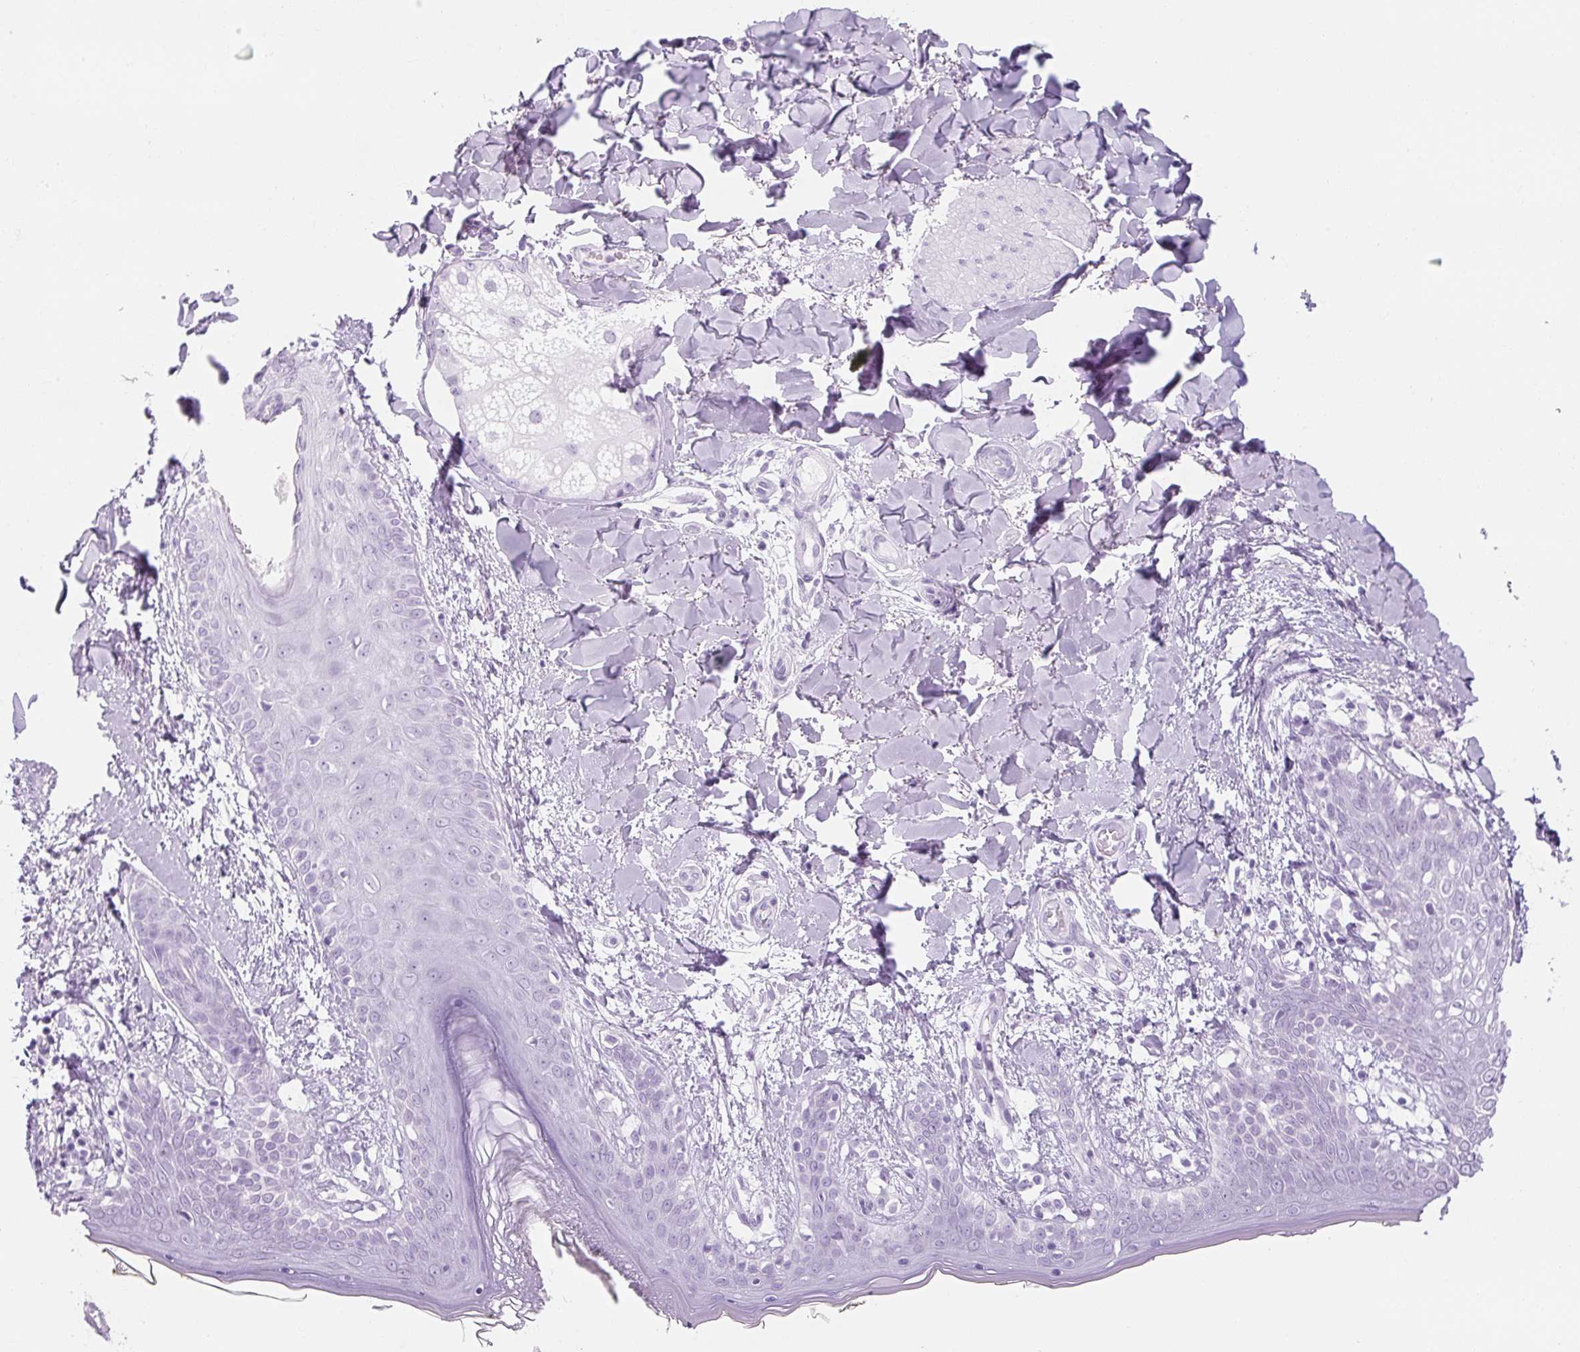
{"staining": {"intensity": "negative", "quantity": "none", "location": "none"}, "tissue": "skin", "cell_type": "Fibroblasts", "image_type": "normal", "snomed": [{"axis": "morphology", "description": "Normal tissue, NOS"}, {"axis": "topography", "description": "Skin"}], "caption": "DAB immunohistochemical staining of normal human skin exhibits no significant staining in fibroblasts.", "gene": "TIGD2", "patient": {"sex": "female", "age": 34}}